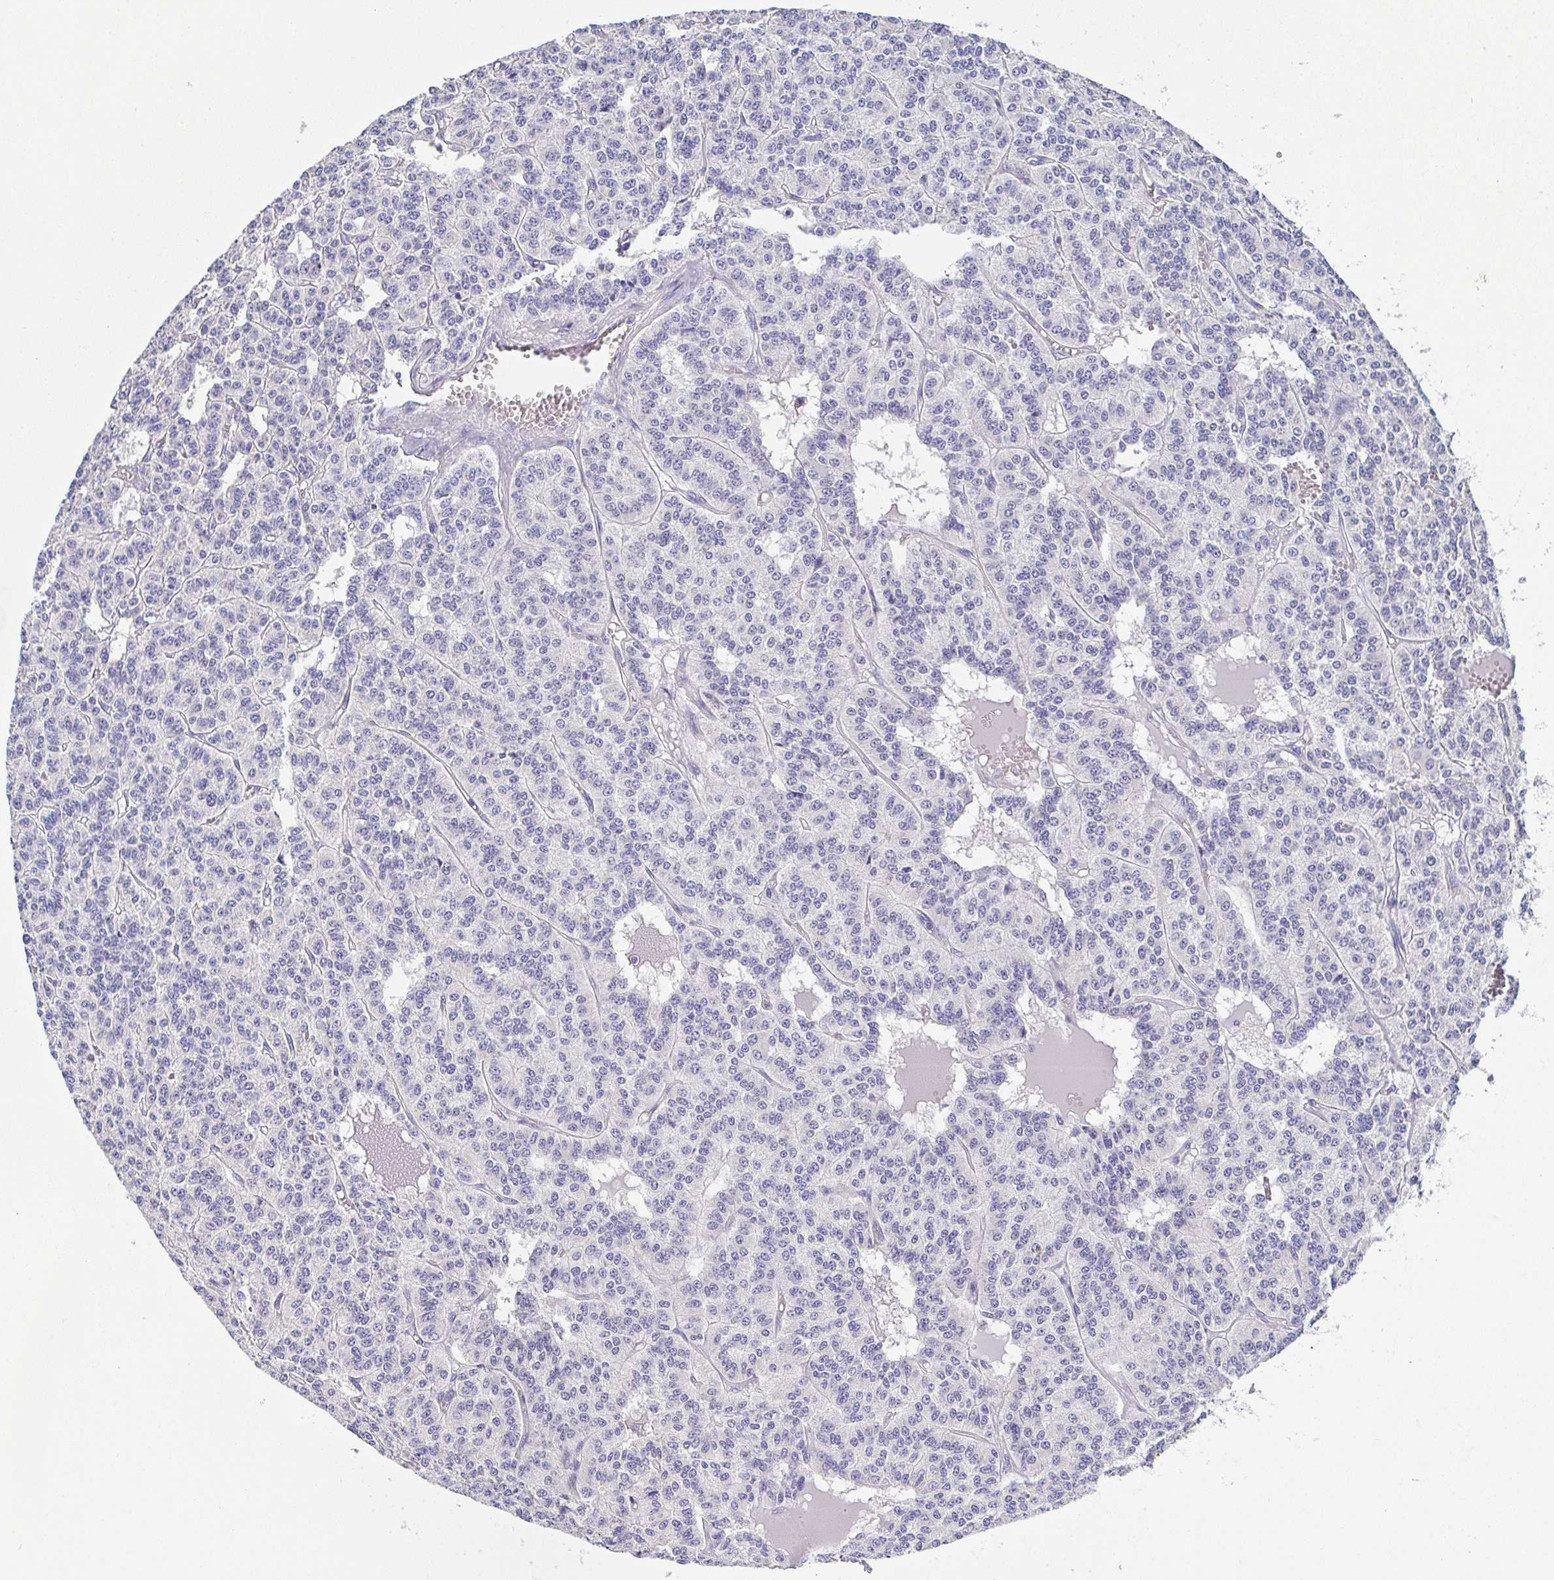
{"staining": {"intensity": "negative", "quantity": "none", "location": "none"}, "tissue": "carcinoid", "cell_type": "Tumor cells", "image_type": "cancer", "snomed": [{"axis": "morphology", "description": "Carcinoid, malignant, NOS"}, {"axis": "topography", "description": "Lung"}], "caption": "Immunohistochemical staining of human carcinoid (malignant) demonstrates no significant expression in tumor cells.", "gene": "PKDREJ", "patient": {"sex": "female", "age": 71}}